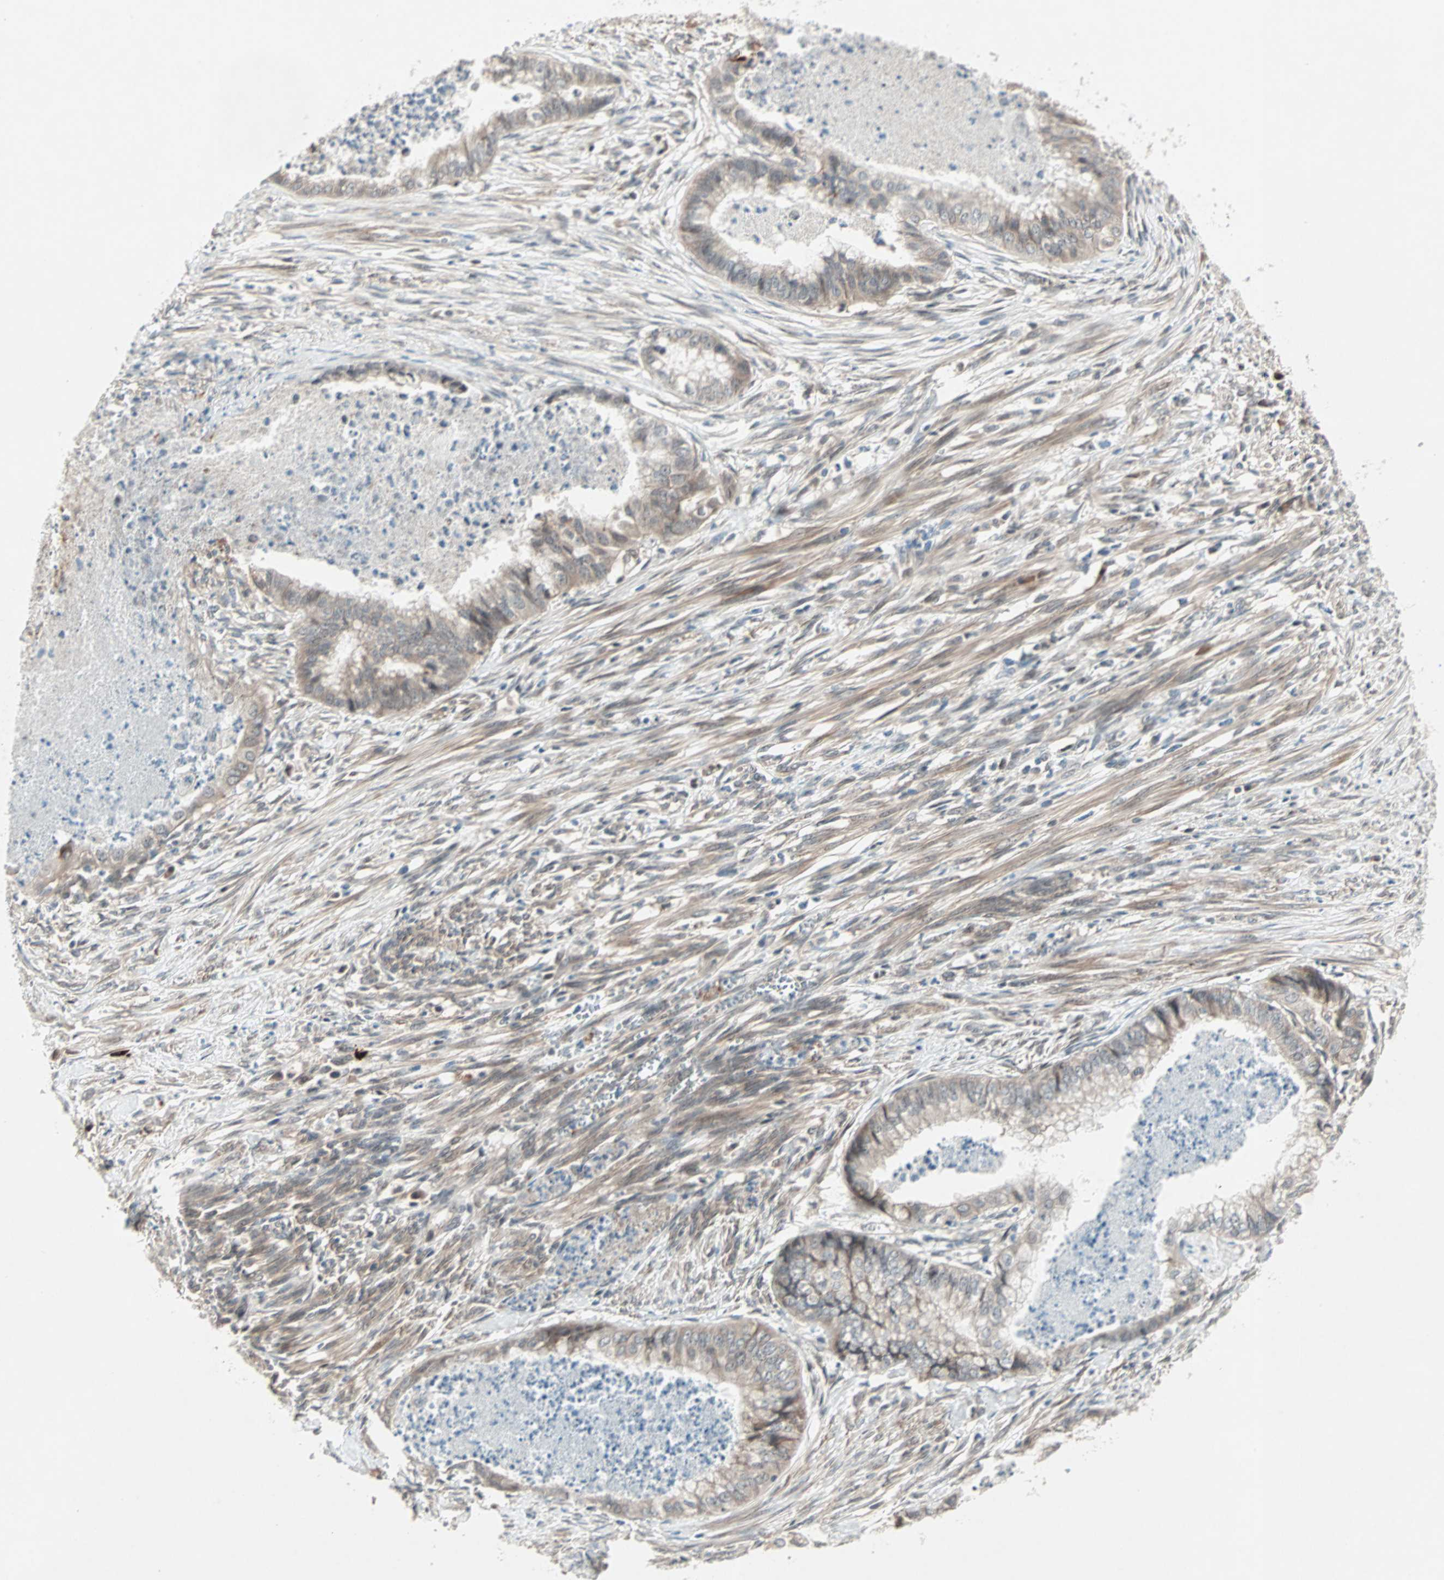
{"staining": {"intensity": "weak", "quantity": ">75%", "location": "cytoplasmic/membranous"}, "tissue": "endometrial cancer", "cell_type": "Tumor cells", "image_type": "cancer", "snomed": [{"axis": "morphology", "description": "Necrosis, NOS"}, {"axis": "morphology", "description": "Adenocarcinoma, NOS"}, {"axis": "topography", "description": "Endometrium"}], "caption": "Human endometrial cancer (adenocarcinoma) stained with a brown dye exhibits weak cytoplasmic/membranous positive positivity in approximately >75% of tumor cells.", "gene": "PGBD1", "patient": {"sex": "female", "age": 79}}